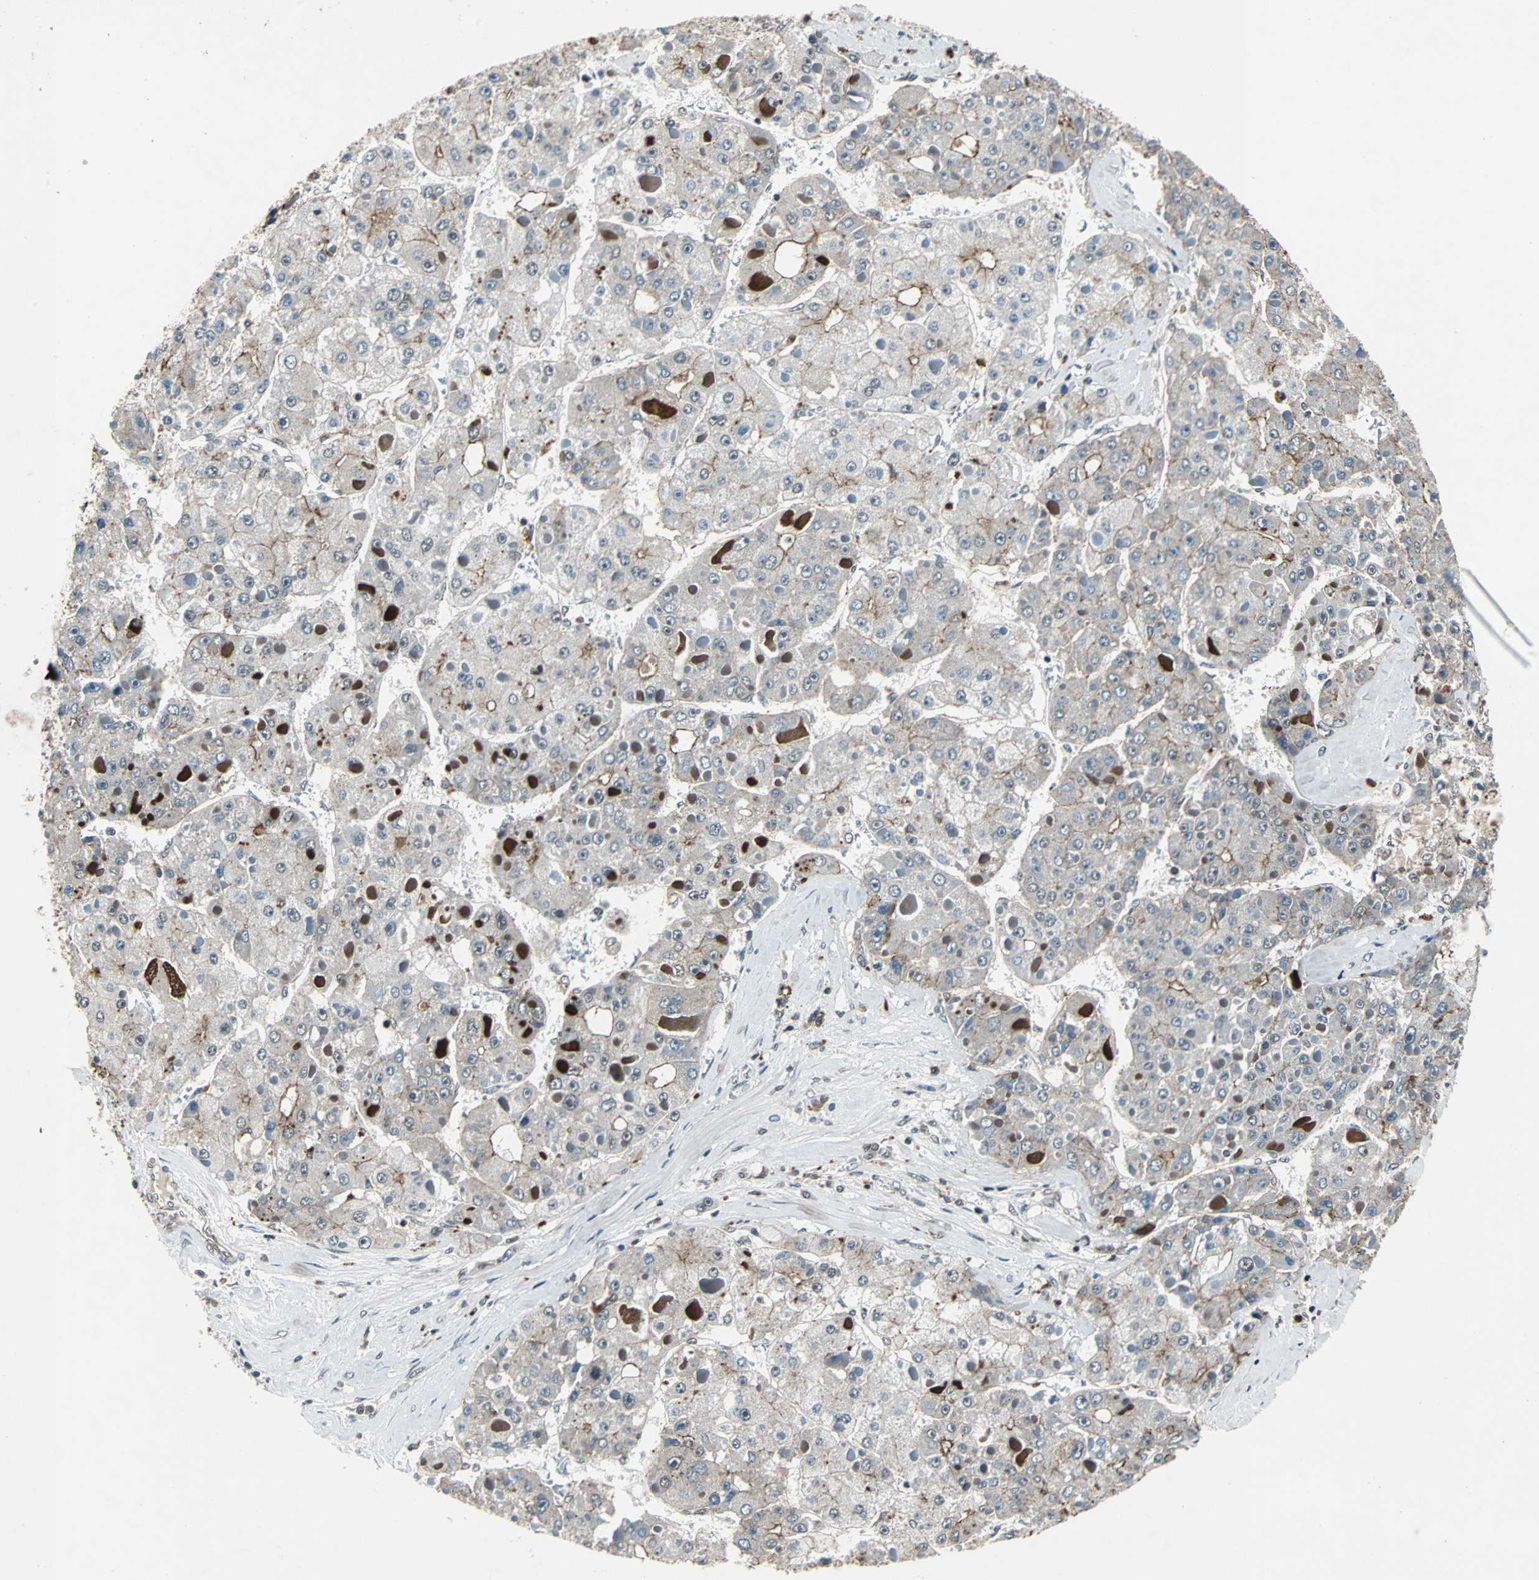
{"staining": {"intensity": "weak", "quantity": ">75%", "location": "cytoplasmic/membranous"}, "tissue": "liver cancer", "cell_type": "Tumor cells", "image_type": "cancer", "snomed": [{"axis": "morphology", "description": "Carcinoma, Hepatocellular, NOS"}, {"axis": "topography", "description": "Liver"}], "caption": "Immunohistochemistry (DAB) staining of human hepatocellular carcinoma (liver) reveals weak cytoplasmic/membranous protein positivity in about >75% of tumor cells. Using DAB (brown) and hematoxylin (blue) stains, captured at high magnification using brightfield microscopy.", "gene": "LSR", "patient": {"sex": "female", "age": 73}}